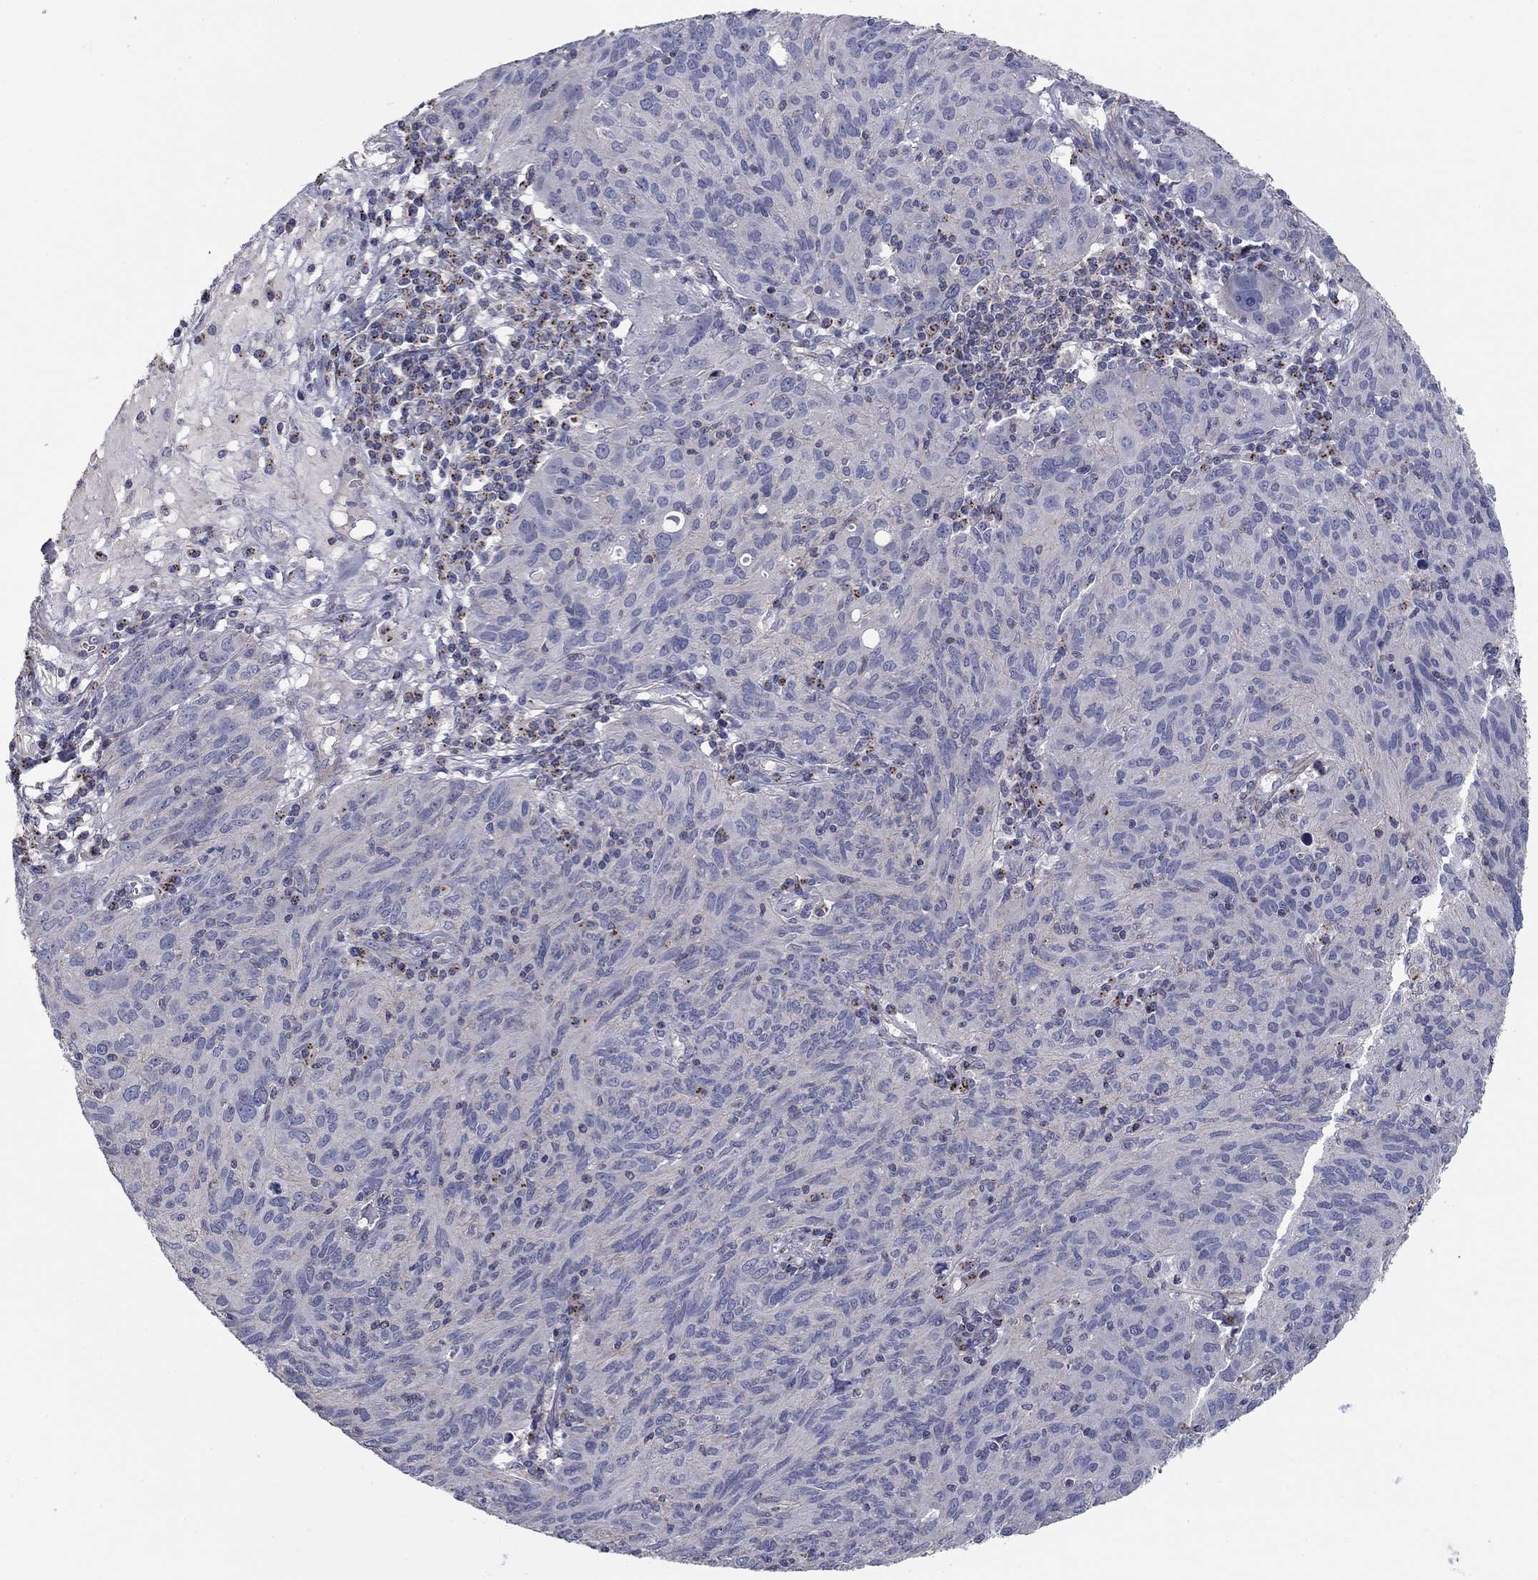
{"staining": {"intensity": "negative", "quantity": "none", "location": "none"}, "tissue": "ovarian cancer", "cell_type": "Tumor cells", "image_type": "cancer", "snomed": [{"axis": "morphology", "description": "Carcinoma, endometroid"}, {"axis": "topography", "description": "Ovary"}], "caption": "The image displays no significant positivity in tumor cells of endometroid carcinoma (ovarian).", "gene": "SEPTIN3", "patient": {"sex": "female", "age": 50}}